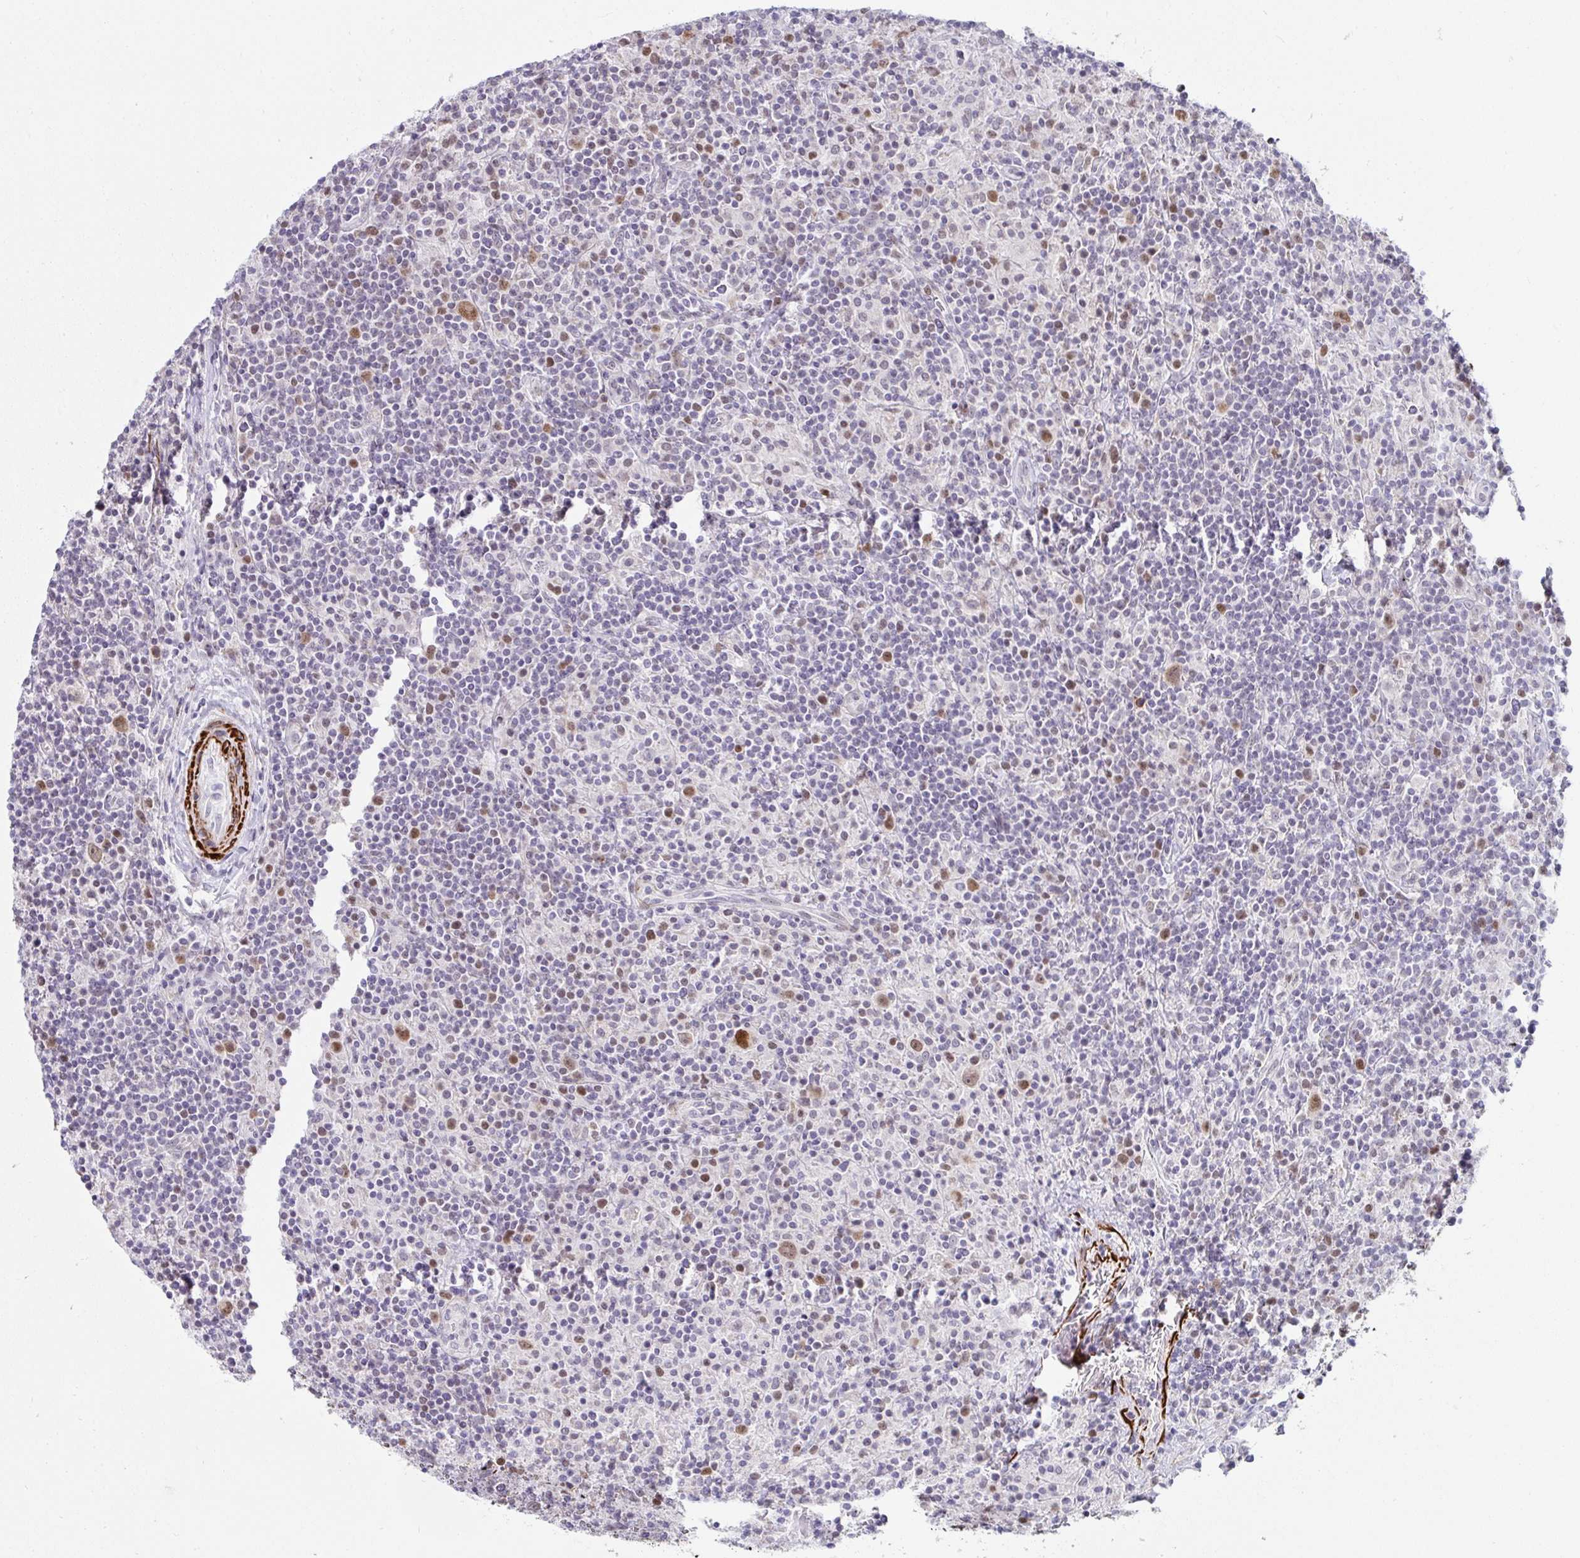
{"staining": {"intensity": "moderate", "quantity": ">75%", "location": "nuclear"}, "tissue": "lymphoma", "cell_type": "Tumor cells", "image_type": "cancer", "snomed": [{"axis": "morphology", "description": "Hodgkin's disease, NOS"}, {"axis": "topography", "description": "Lymph node"}], "caption": "Immunohistochemical staining of Hodgkin's disease shows moderate nuclear protein staining in about >75% of tumor cells.", "gene": "GINS2", "patient": {"sex": "male", "age": 70}}